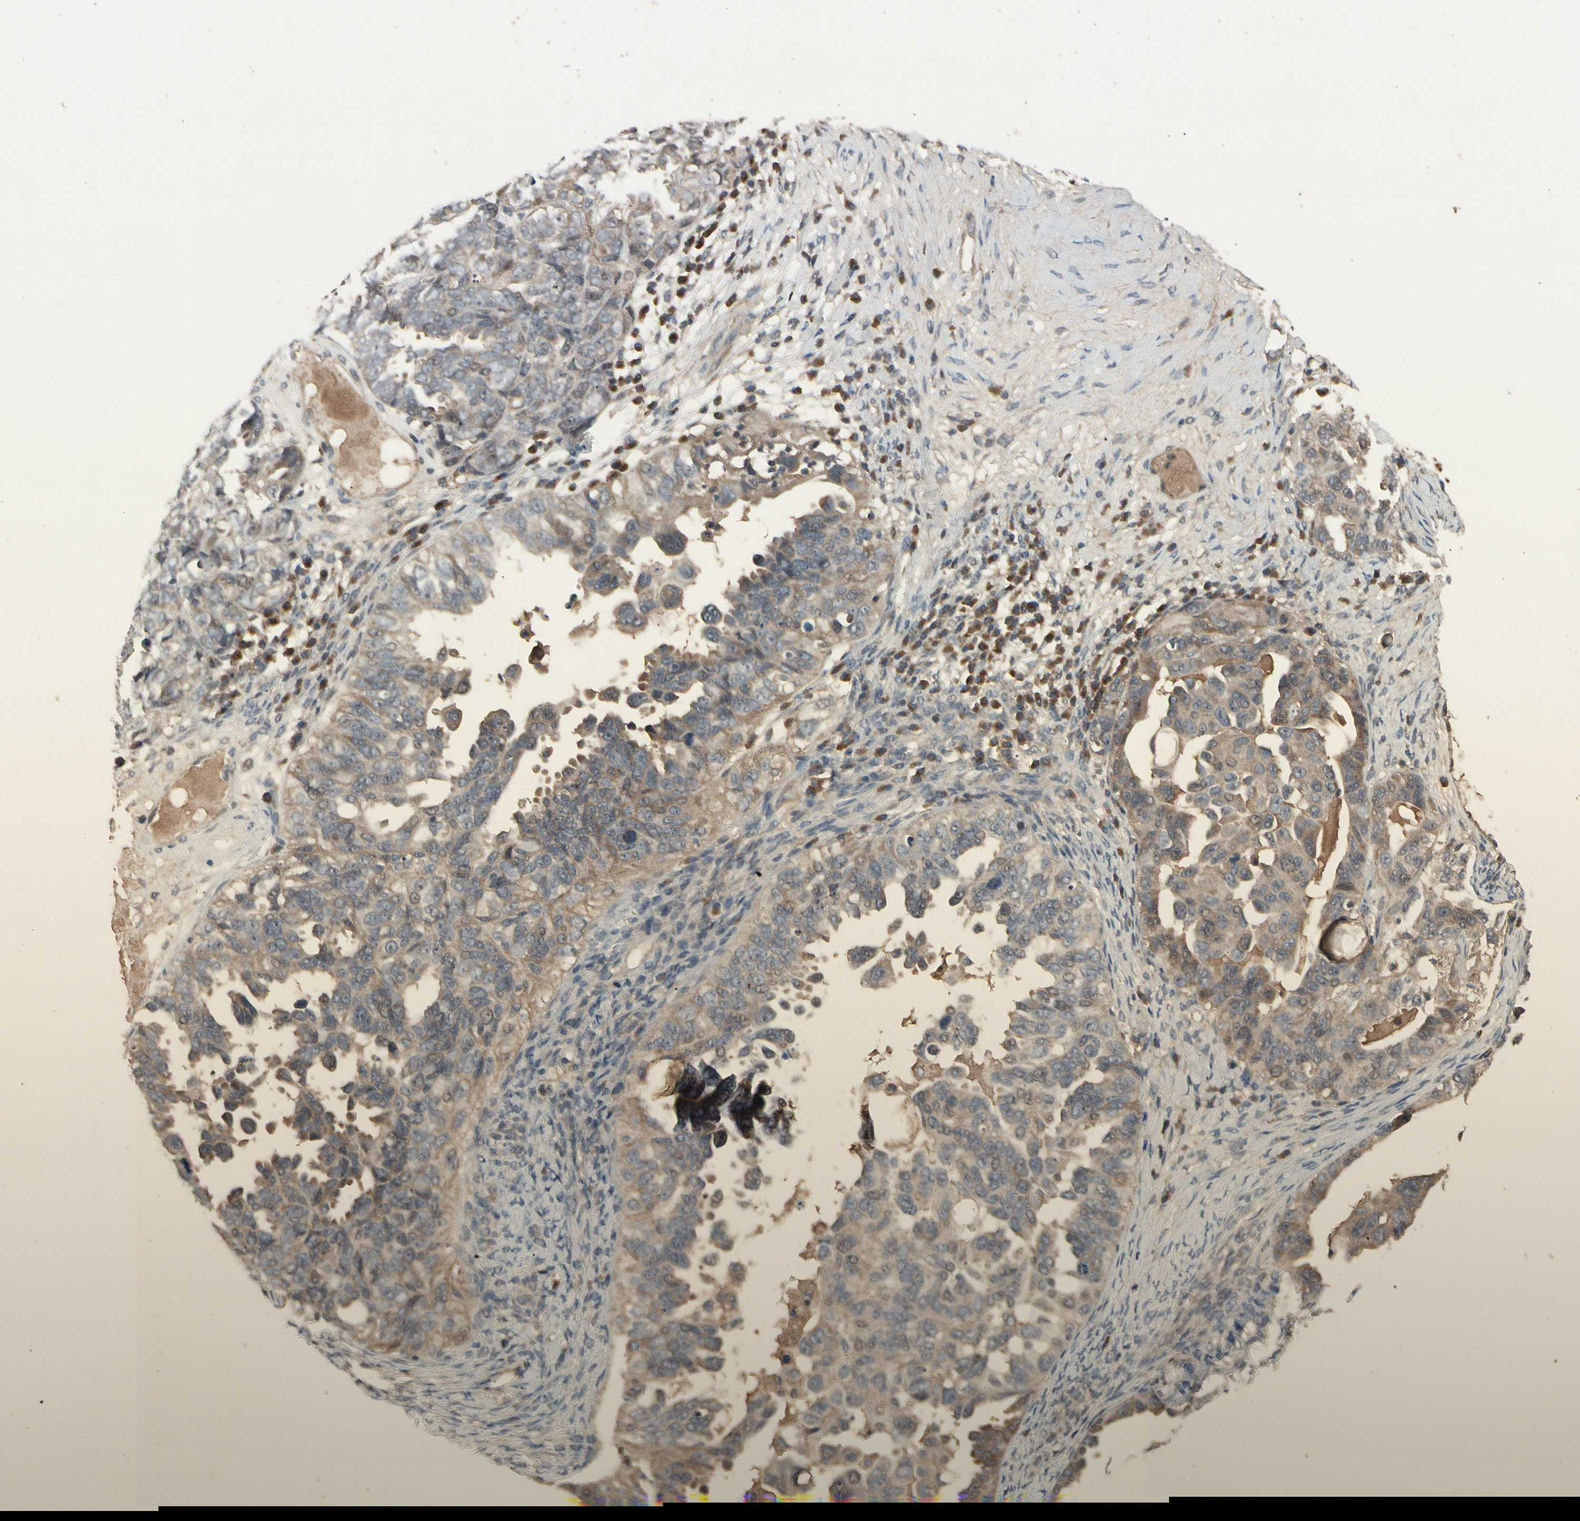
{"staining": {"intensity": "moderate", "quantity": ">75%", "location": "cytoplasmic/membranous"}, "tissue": "ovarian cancer", "cell_type": "Tumor cells", "image_type": "cancer", "snomed": [{"axis": "morphology", "description": "Cystadenocarcinoma, serous, NOS"}, {"axis": "topography", "description": "Ovary"}], "caption": "High-magnification brightfield microscopy of serous cystadenocarcinoma (ovarian) stained with DAB (brown) and counterstained with hematoxylin (blue). tumor cells exhibit moderate cytoplasmic/membranous staining is appreciated in about>75% of cells.", "gene": "NSF", "patient": {"sex": "female", "age": 82}}